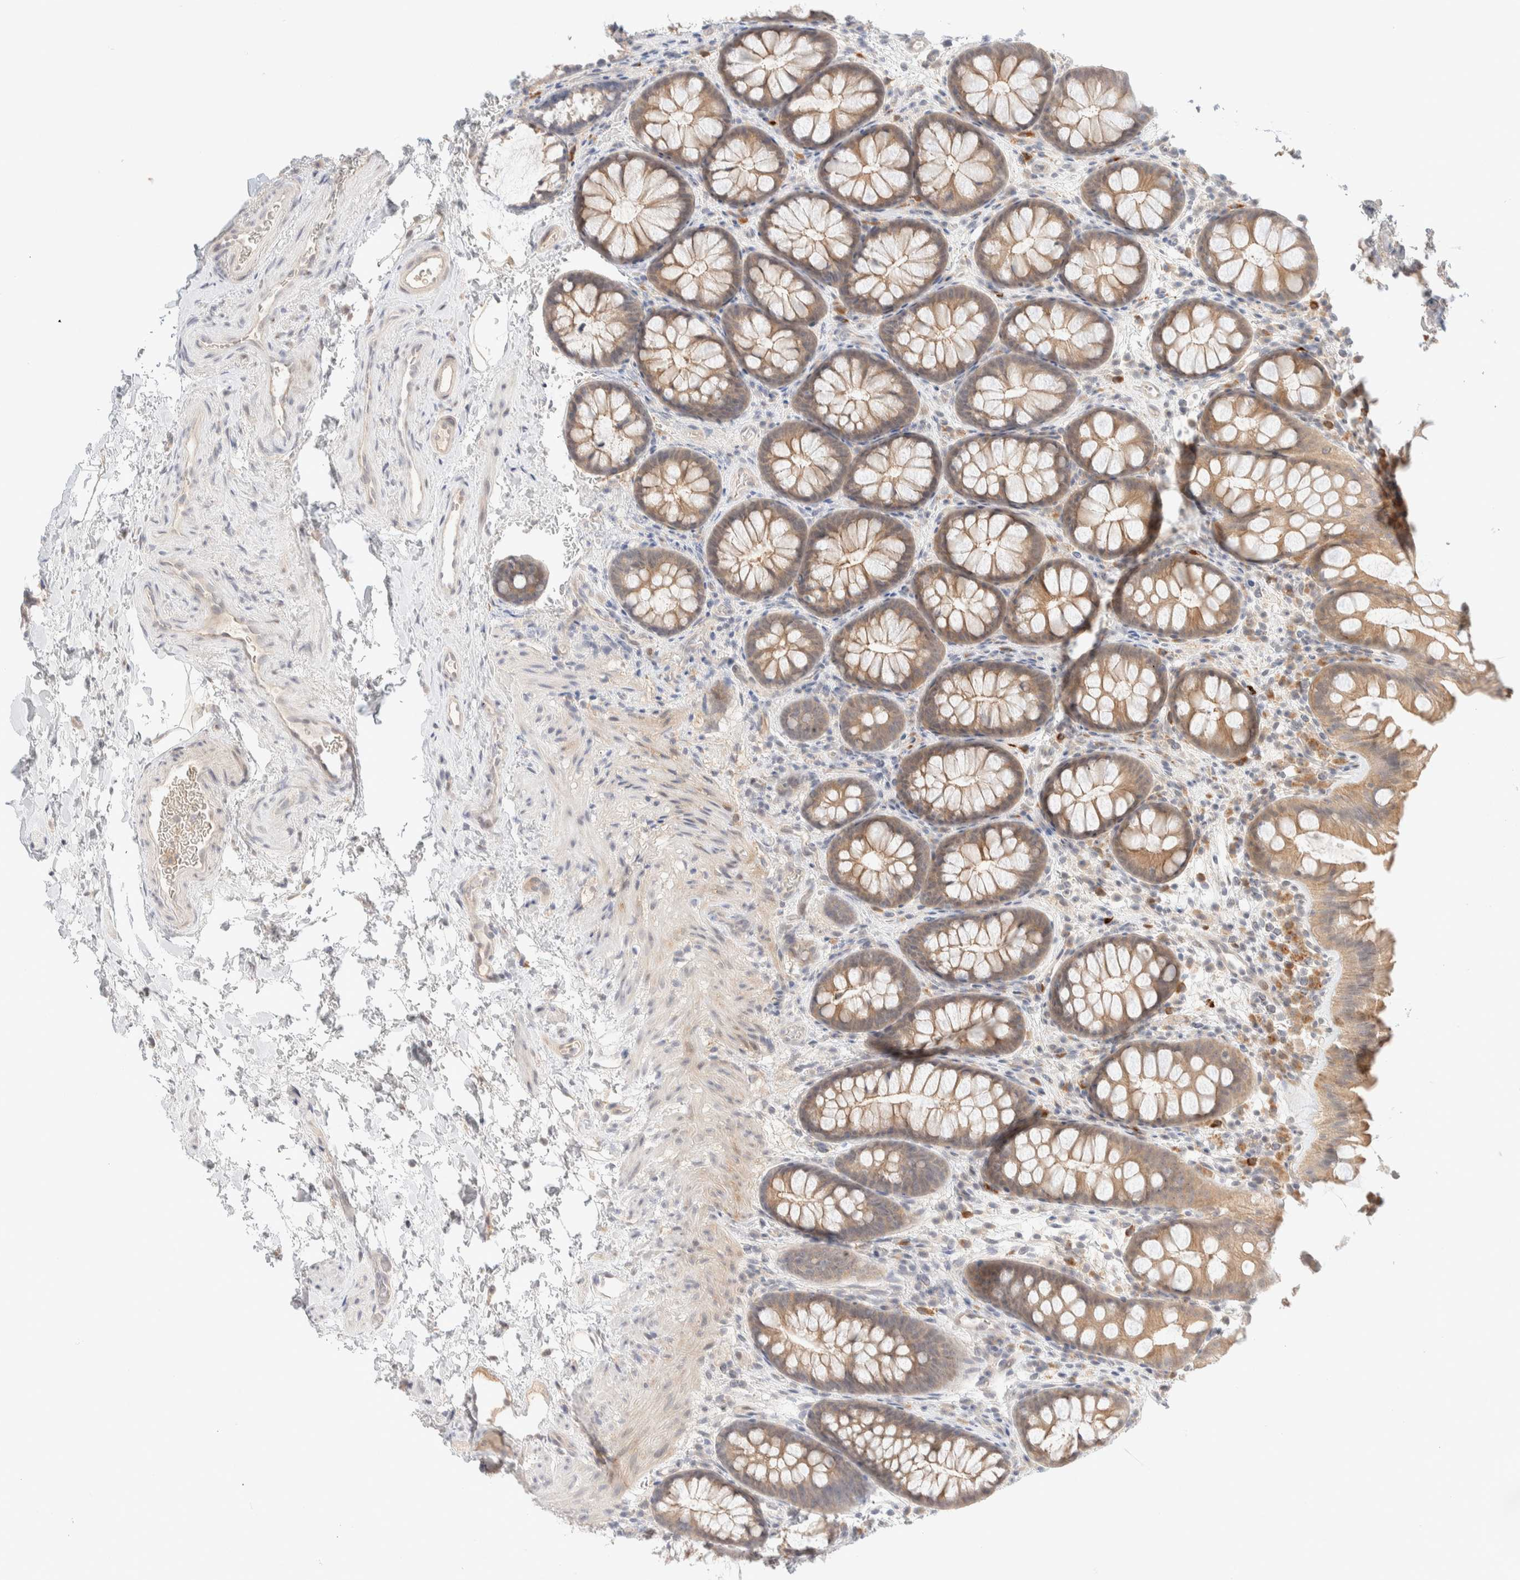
{"staining": {"intensity": "negative", "quantity": "none", "location": "none"}, "tissue": "colon", "cell_type": "Endothelial cells", "image_type": "normal", "snomed": [{"axis": "morphology", "description": "Normal tissue, NOS"}, {"axis": "topography", "description": "Colon"}], "caption": "The micrograph exhibits no staining of endothelial cells in normal colon.", "gene": "CHKA", "patient": {"sex": "female", "age": 62}}